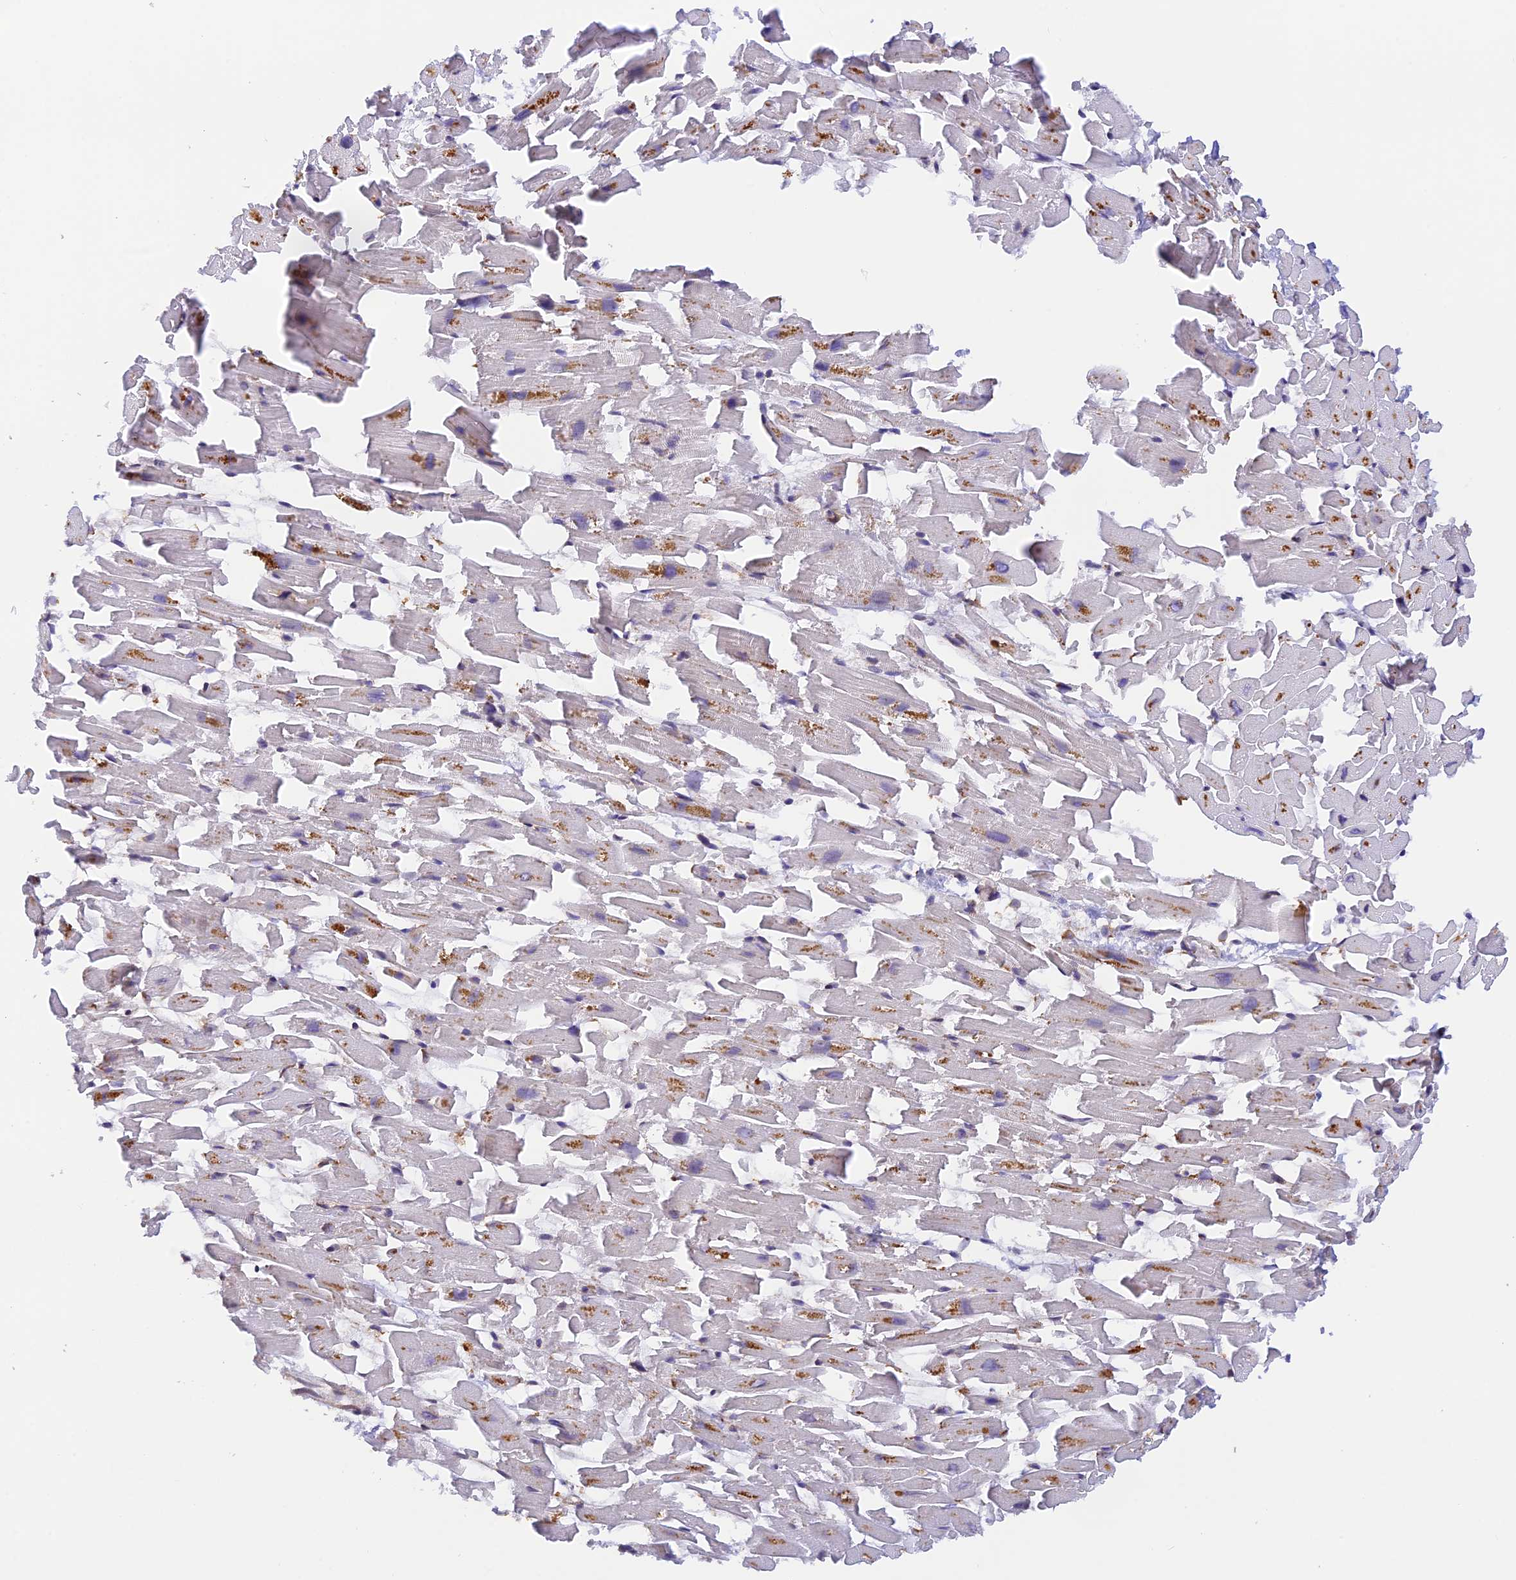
{"staining": {"intensity": "moderate", "quantity": "<25%", "location": "cytoplasmic/membranous"}, "tissue": "heart muscle", "cell_type": "Cardiomyocytes", "image_type": "normal", "snomed": [{"axis": "morphology", "description": "Normal tissue, NOS"}, {"axis": "topography", "description": "Heart"}], "caption": "The photomicrograph demonstrates immunohistochemical staining of benign heart muscle. There is moderate cytoplasmic/membranous positivity is identified in about <25% of cardiomyocytes. The staining is performed using DAB (3,3'-diaminobenzidine) brown chromogen to label protein expression. The nuclei are counter-stained blue using hematoxylin.", "gene": "RPL5", "patient": {"sex": "female", "age": 64}}